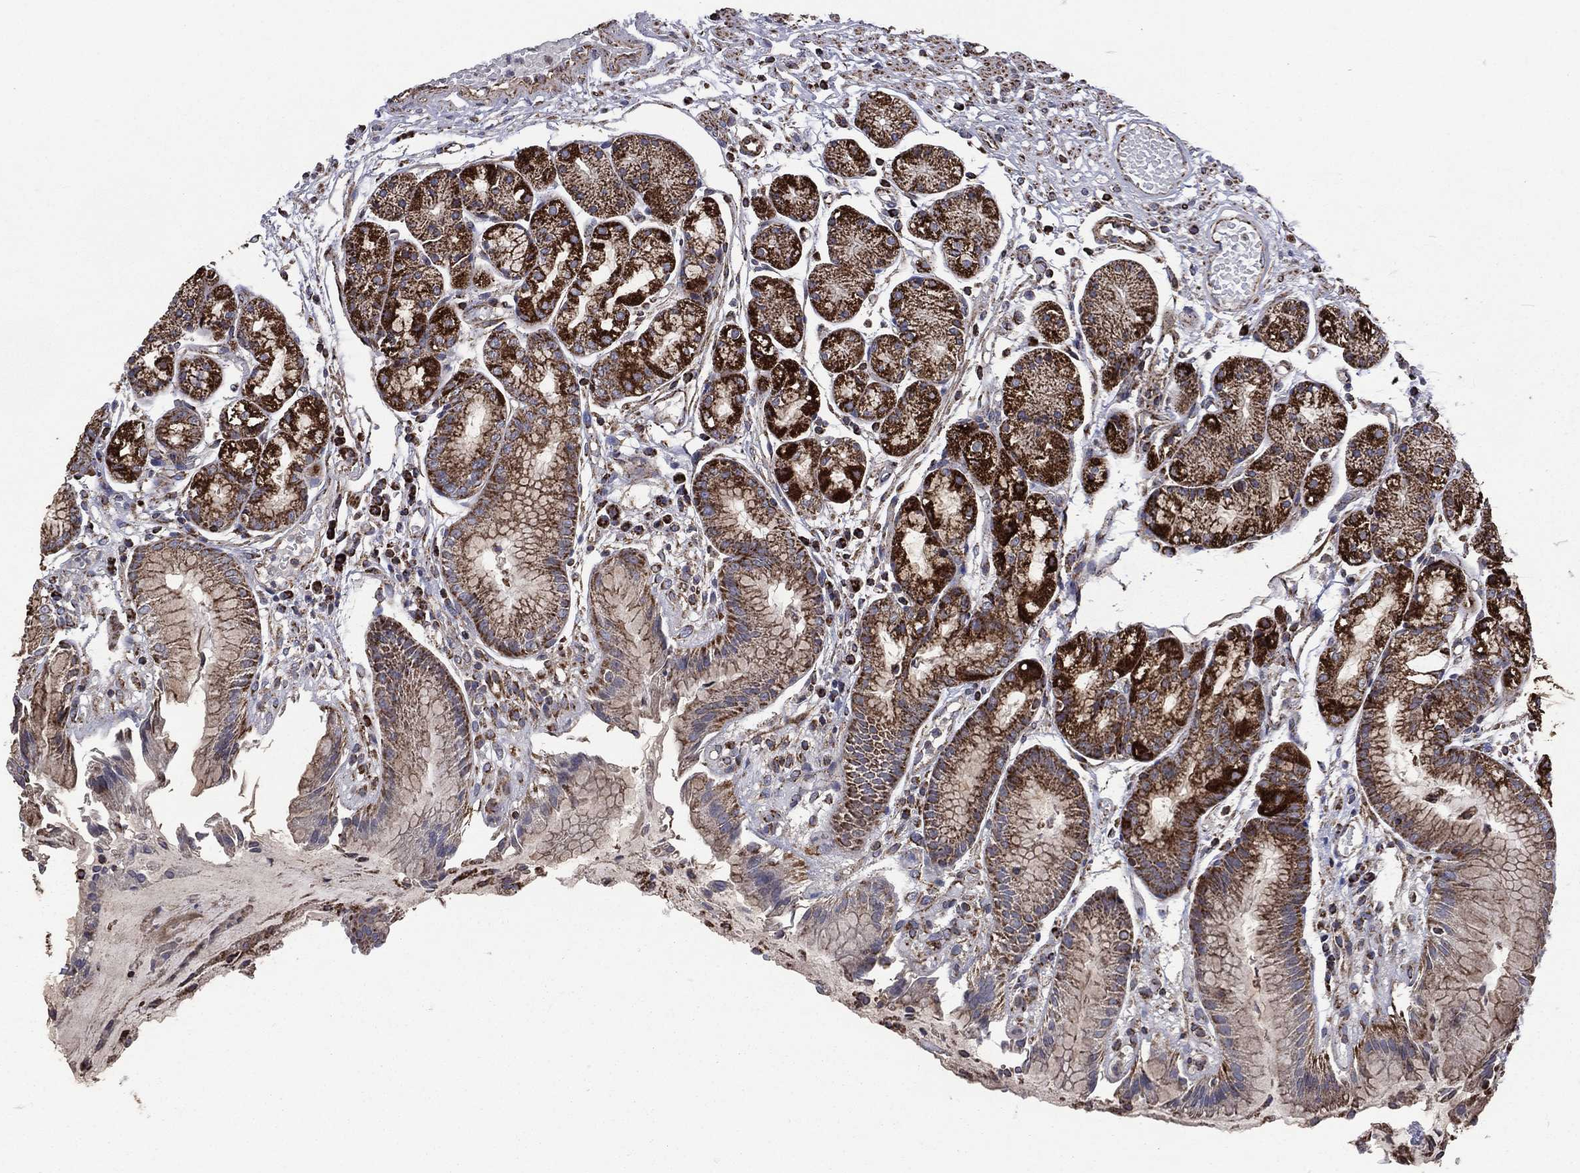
{"staining": {"intensity": "strong", "quantity": "25%-75%", "location": "cytoplasmic/membranous"}, "tissue": "stomach", "cell_type": "Glandular cells", "image_type": "normal", "snomed": [{"axis": "morphology", "description": "Normal tissue, NOS"}, {"axis": "topography", "description": "Stomach, upper"}], "caption": "Glandular cells reveal high levels of strong cytoplasmic/membranous expression in approximately 25%-75% of cells in benign human stomach.", "gene": "GOT2", "patient": {"sex": "male", "age": 72}}